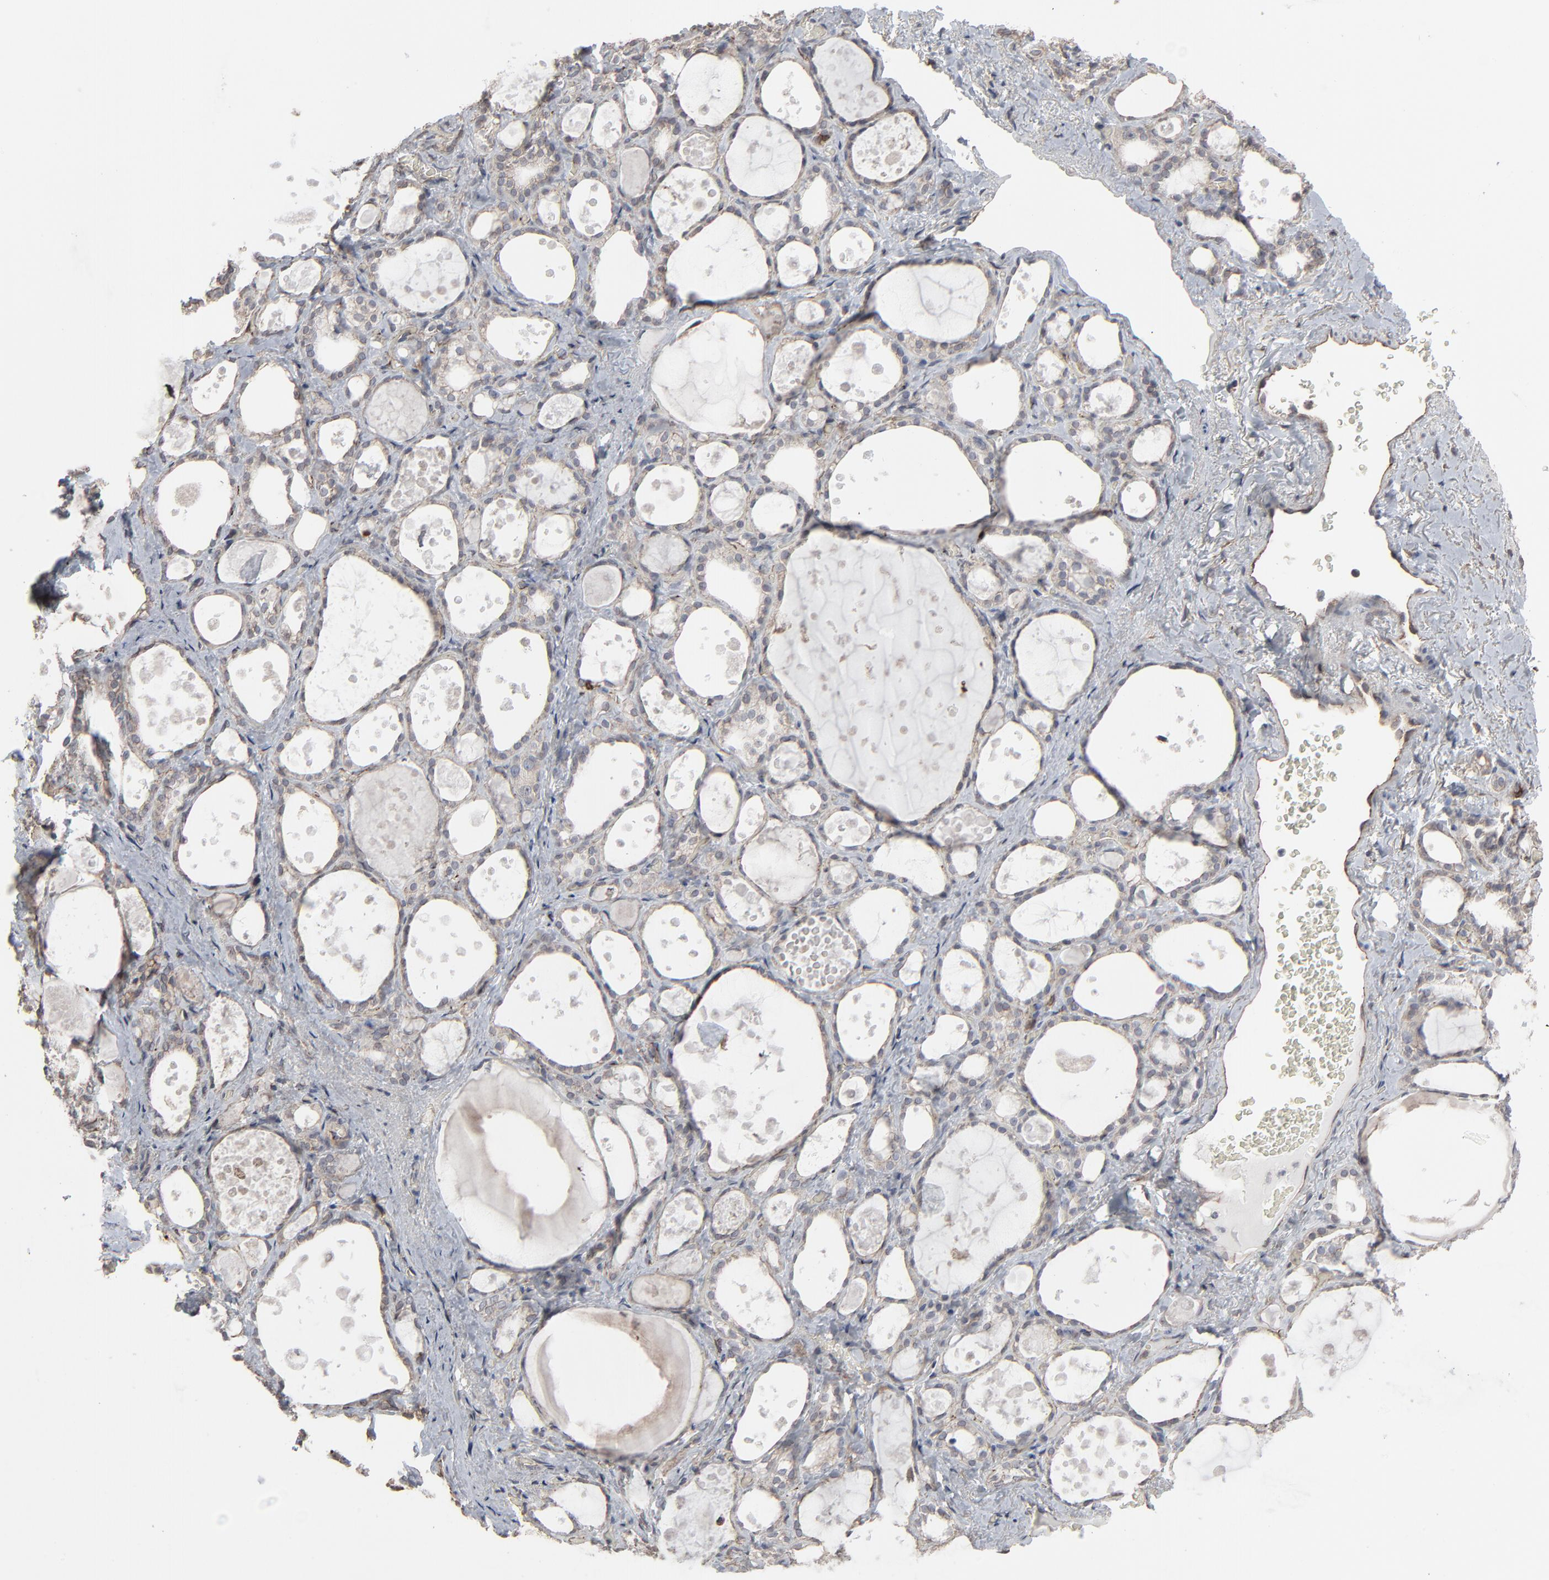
{"staining": {"intensity": "weak", "quantity": ">75%", "location": "cytoplasmic/membranous"}, "tissue": "thyroid gland", "cell_type": "Glandular cells", "image_type": "normal", "snomed": [{"axis": "morphology", "description": "Normal tissue, NOS"}, {"axis": "topography", "description": "Thyroid gland"}], "caption": "This is a histology image of IHC staining of unremarkable thyroid gland, which shows weak positivity in the cytoplasmic/membranous of glandular cells.", "gene": "CTNND1", "patient": {"sex": "female", "age": 75}}